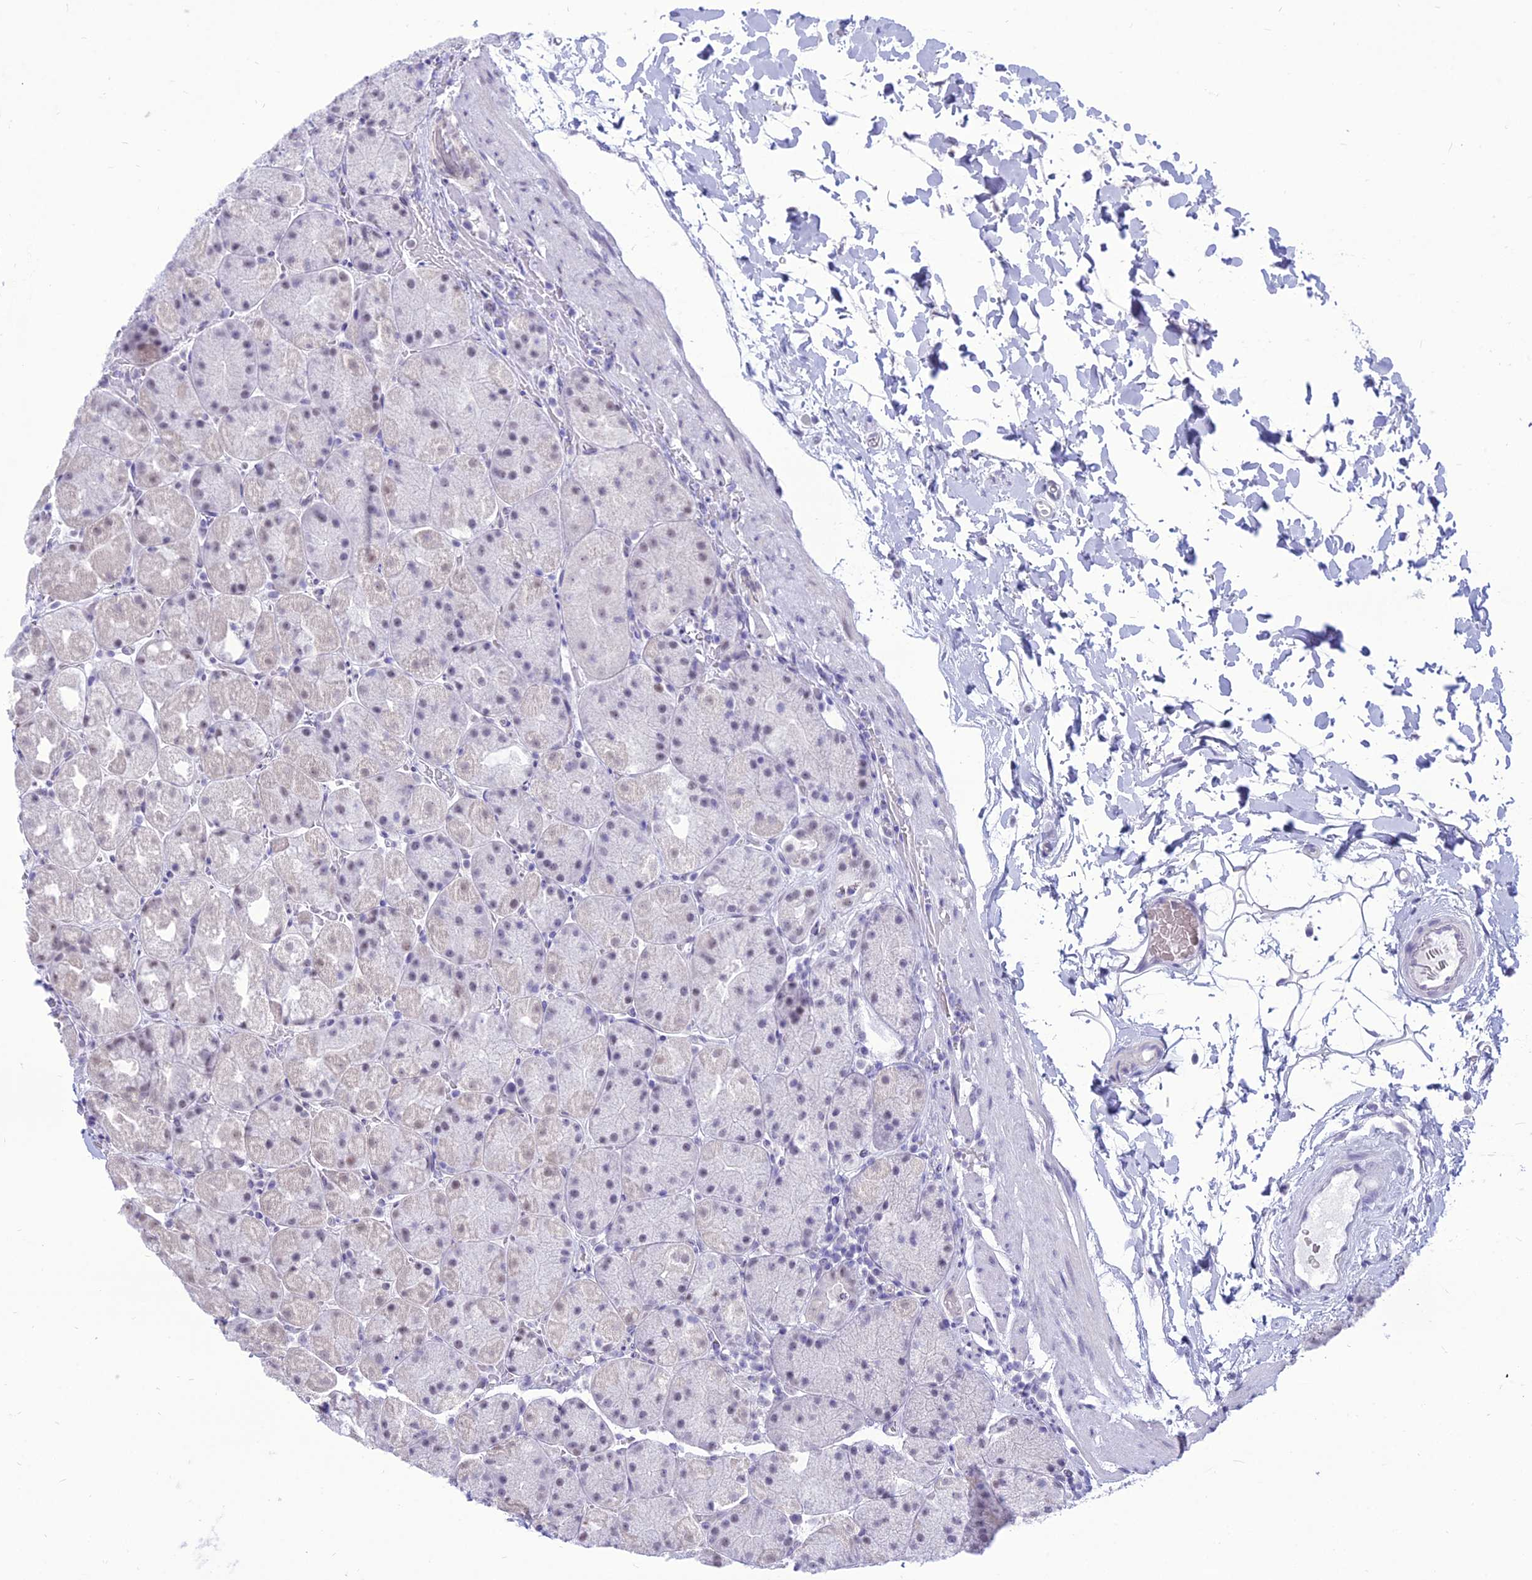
{"staining": {"intensity": "weak", "quantity": "25%-75%", "location": "nuclear"}, "tissue": "stomach", "cell_type": "Glandular cells", "image_type": "normal", "snomed": [{"axis": "morphology", "description": "Normal tissue, NOS"}, {"axis": "topography", "description": "Stomach, upper"}, {"axis": "topography", "description": "Stomach, lower"}], "caption": "Immunohistochemistry image of unremarkable stomach: stomach stained using immunohistochemistry reveals low levels of weak protein expression localized specifically in the nuclear of glandular cells, appearing as a nuclear brown color.", "gene": "DHX40", "patient": {"sex": "male", "age": 67}}